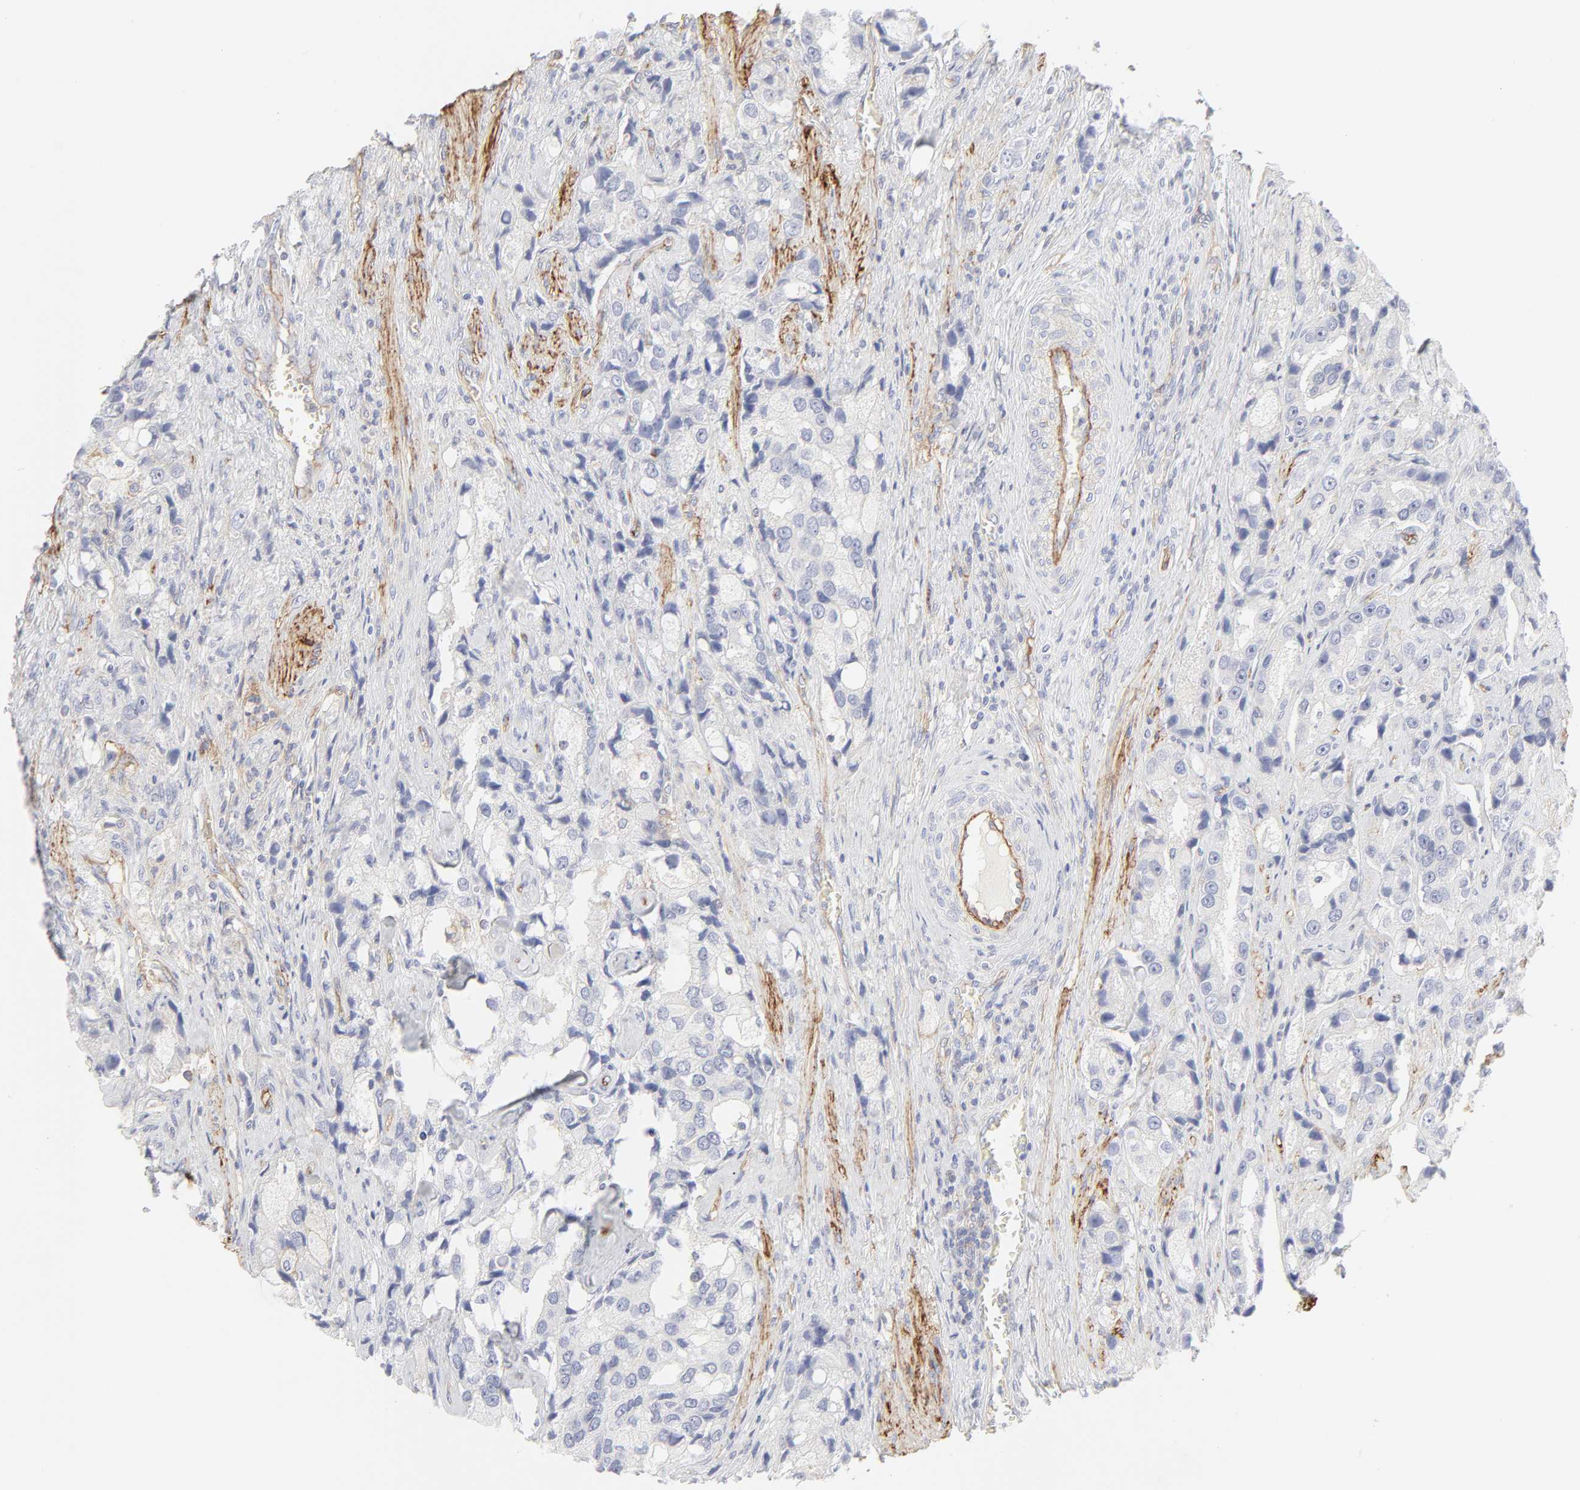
{"staining": {"intensity": "negative", "quantity": "none", "location": "none"}, "tissue": "prostate cancer", "cell_type": "Tumor cells", "image_type": "cancer", "snomed": [{"axis": "morphology", "description": "Adenocarcinoma, High grade"}, {"axis": "topography", "description": "Prostate"}], "caption": "This histopathology image is of prostate cancer (high-grade adenocarcinoma) stained with immunohistochemistry to label a protein in brown with the nuclei are counter-stained blue. There is no expression in tumor cells. (DAB IHC visualized using brightfield microscopy, high magnification).", "gene": "ITGA5", "patient": {"sex": "male", "age": 63}}